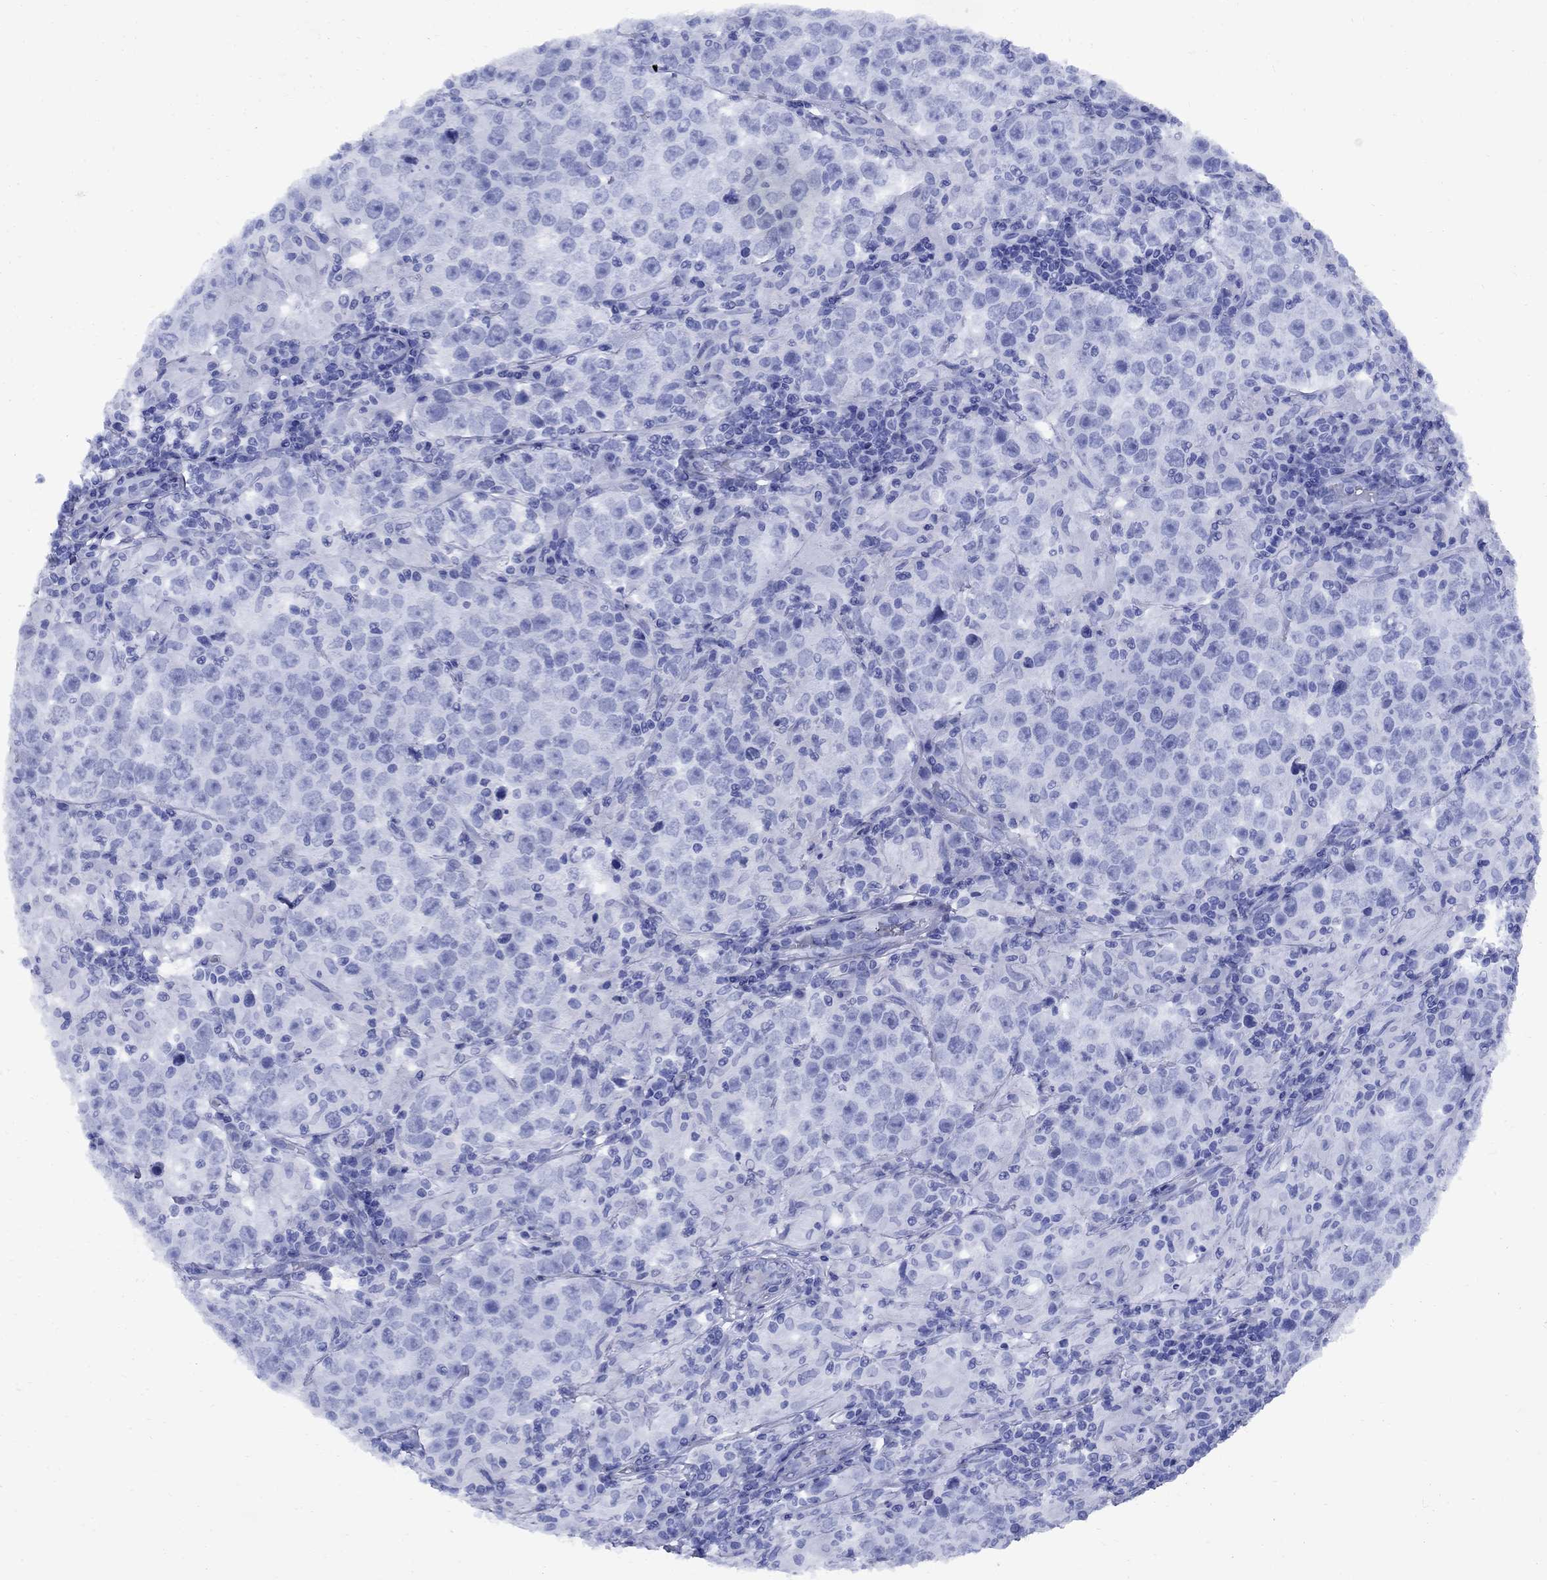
{"staining": {"intensity": "negative", "quantity": "none", "location": "none"}, "tissue": "testis cancer", "cell_type": "Tumor cells", "image_type": "cancer", "snomed": [{"axis": "morphology", "description": "Seminoma, NOS"}, {"axis": "morphology", "description": "Carcinoma, Embryonal, NOS"}, {"axis": "topography", "description": "Testis"}], "caption": "This is an immunohistochemistry (IHC) image of testis embryonal carcinoma. There is no positivity in tumor cells.", "gene": "SMCP", "patient": {"sex": "male", "age": 41}}